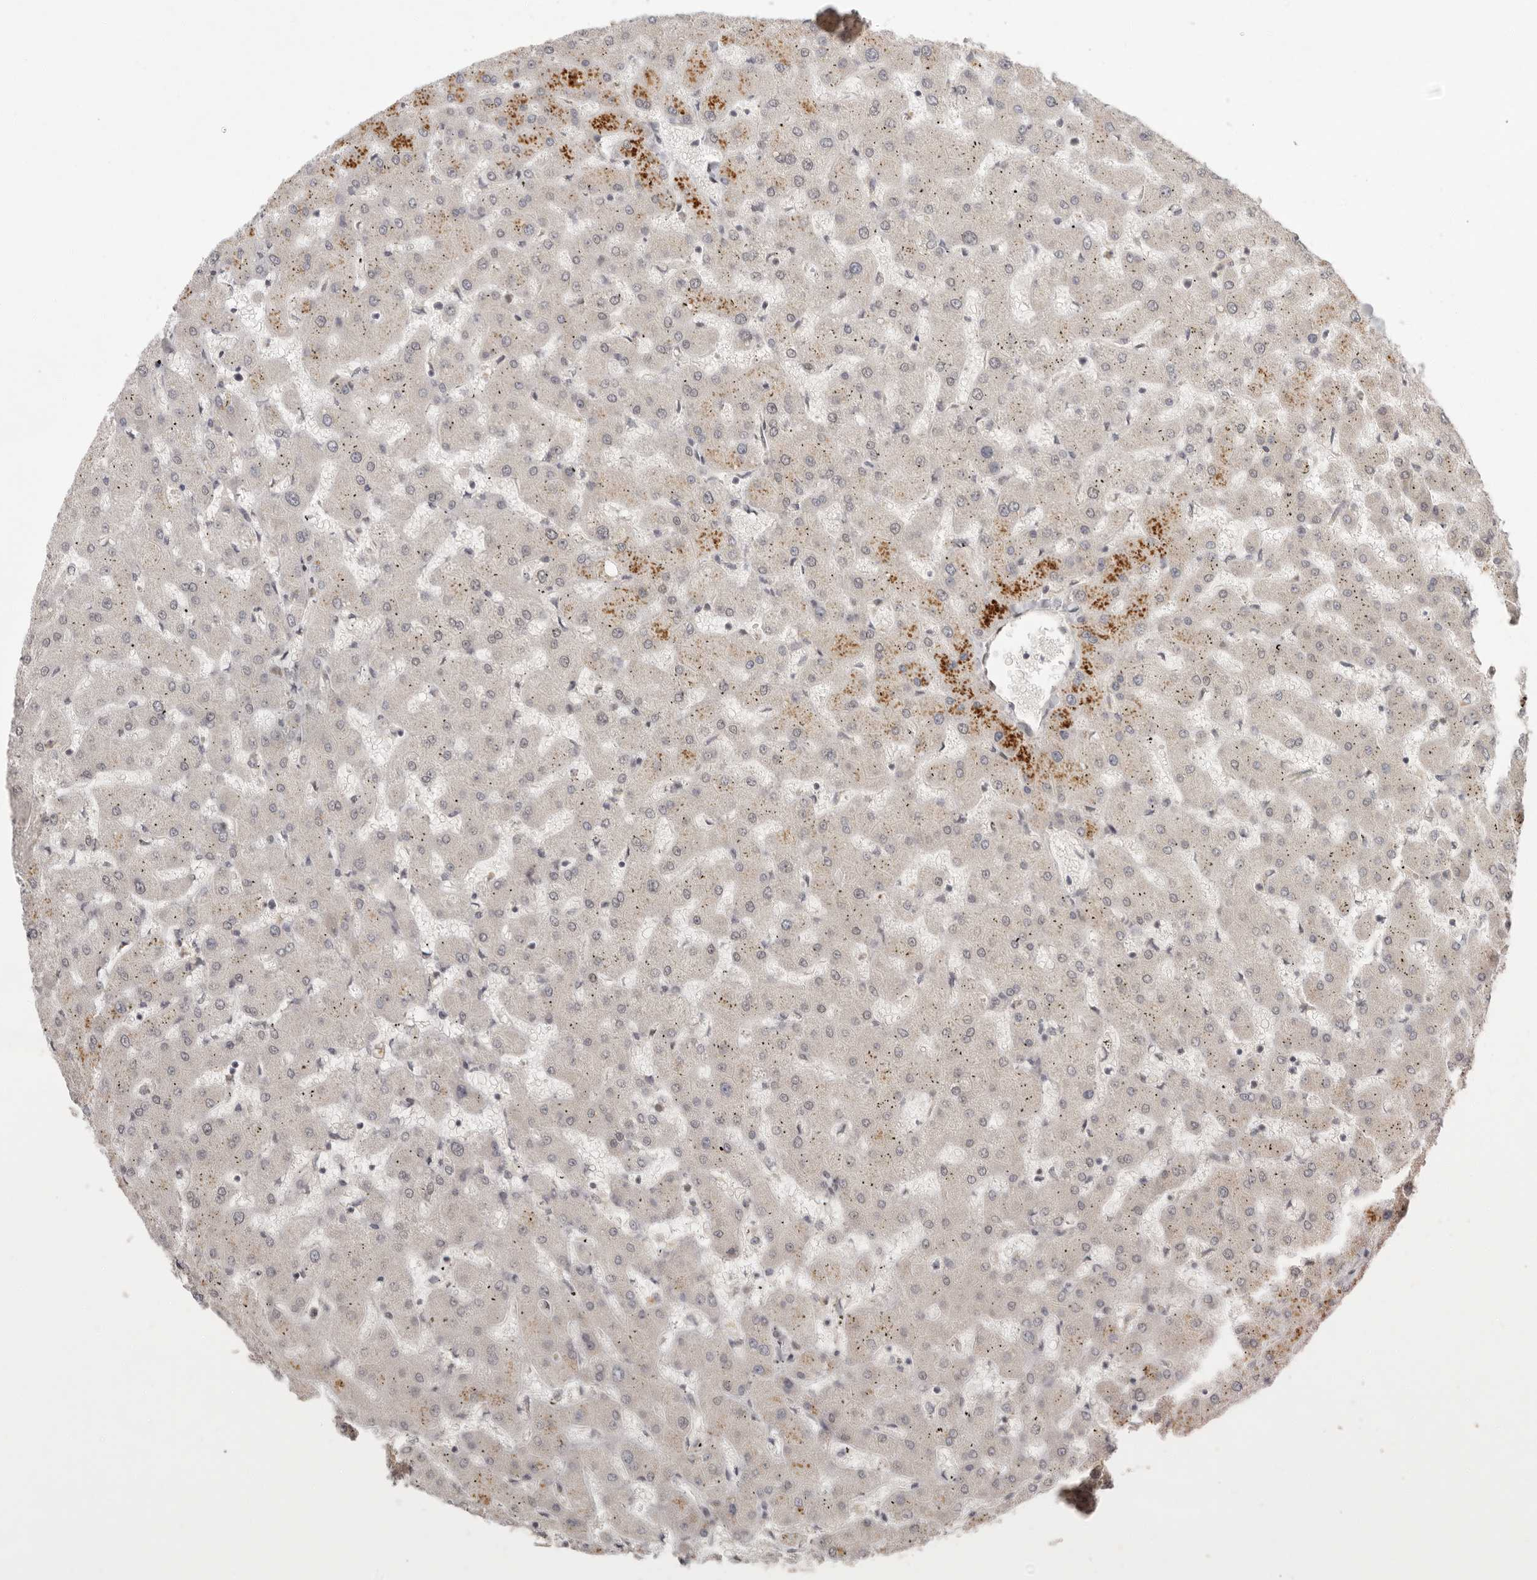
{"staining": {"intensity": "negative", "quantity": "none", "location": "none"}, "tissue": "liver", "cell_type": "Cholangiocytes", "image_type": "normal", "snomed": [{"axis": "morphology", "description": "Normal tissue, NOS"}, {"axis": "topography", "description": "Liver"}], "caption": "An immunohistochemistry photomicrograph of benign liver is shown. There is no staining in cholangiocytes of liver. (Immunohistochemistry, brightfield microscopy, high magnification).", "gene": "LRRC75A", "patient": {"sex": "female", "age": 63}}